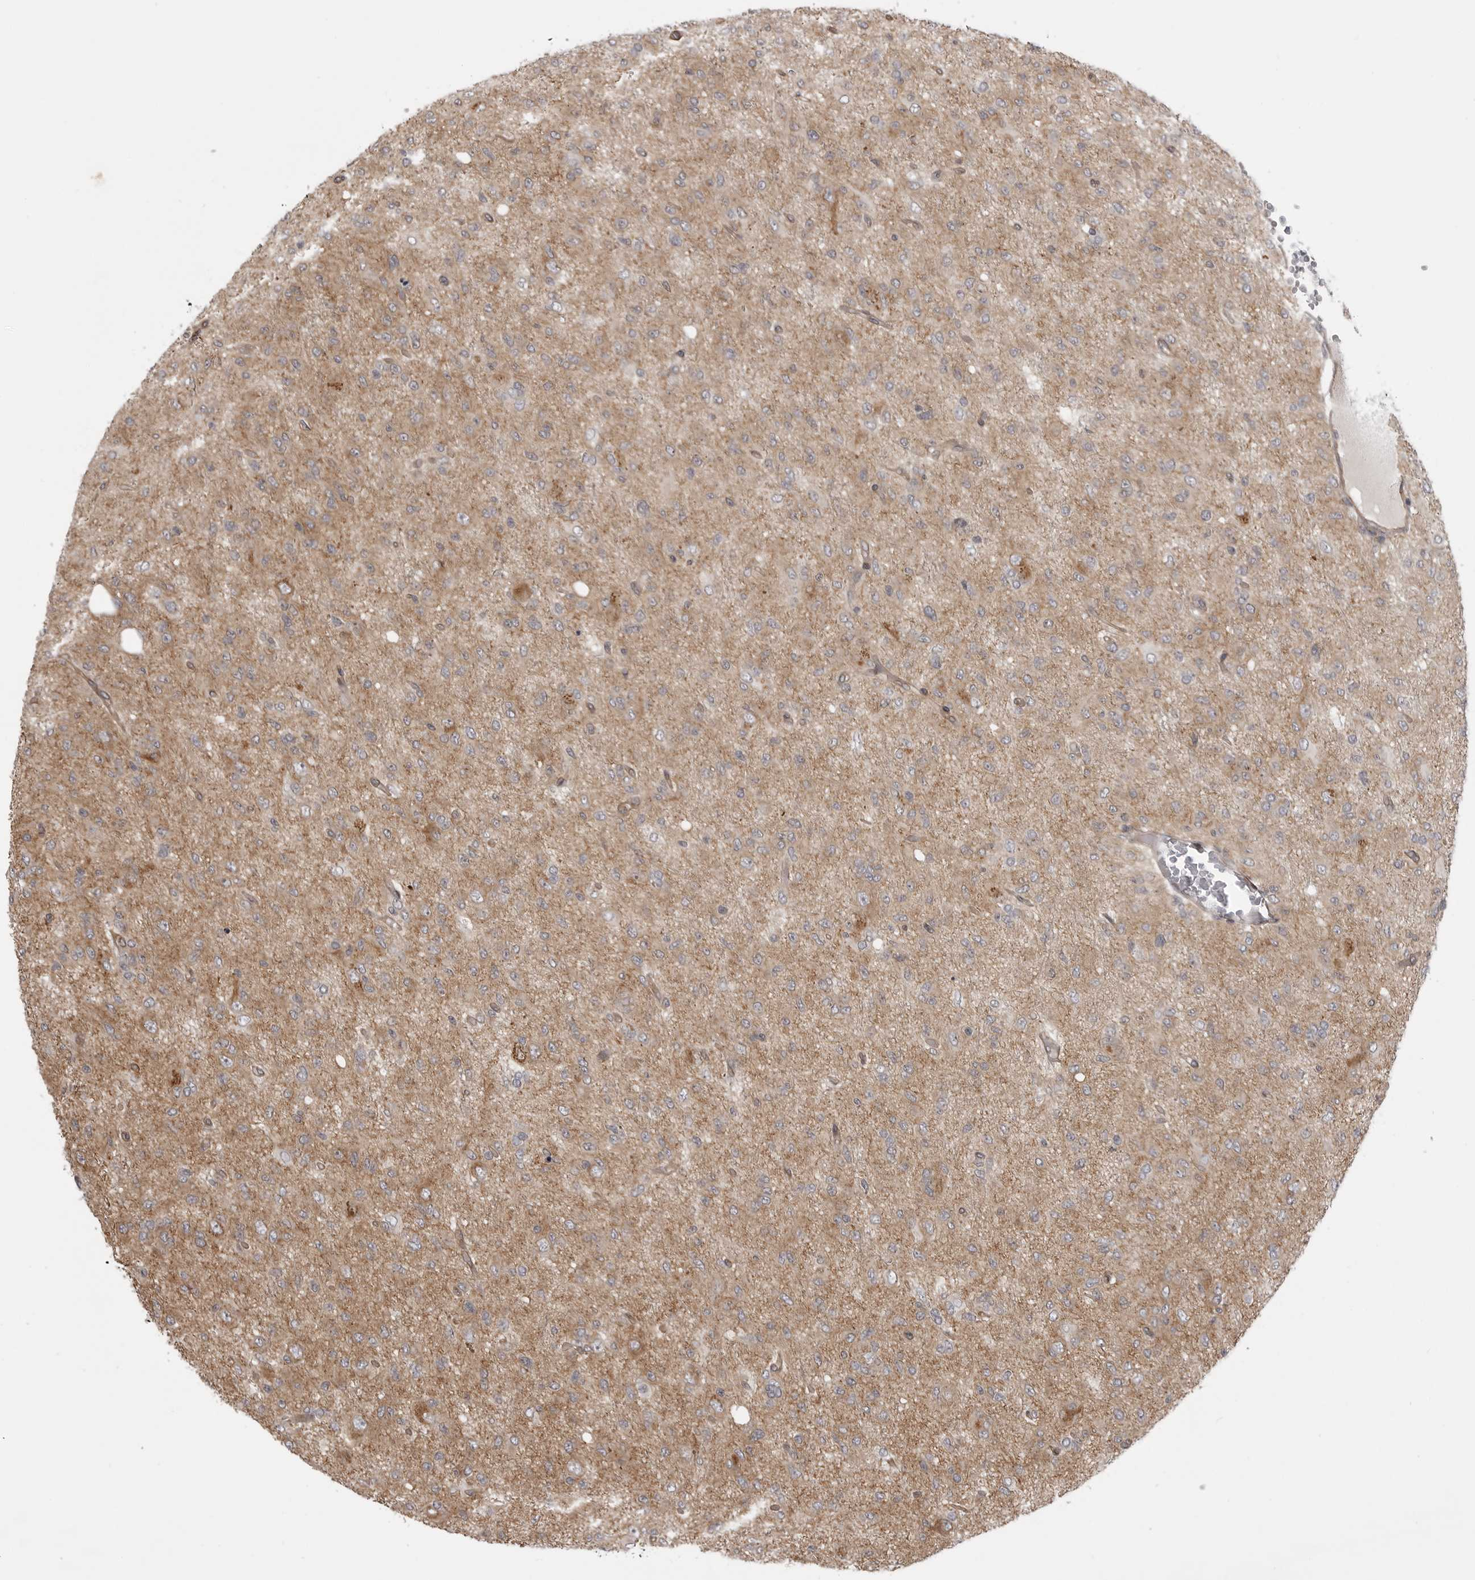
{"staining": {"intensity": "weak", "quantity": ">75%", "location": "cytoplasmic/membranous"}, "tissue": "glioma", "cell_type": "Tumor cells", "image_type": "cancer", "snomed": [{"axis": "morphology", "description": "Glioma, malignant, High grade"}, {"axis": "topography", "description": "Brain"}], "caption": "High-power microscopy captured an immunohistochemistry histopathology image of glioma, revealing weak cytoplasmic/membranous expression in approximately >75% of tumor cells.", "gene": "LRRC45", "patient": {"sex": "female", "age": 59}}